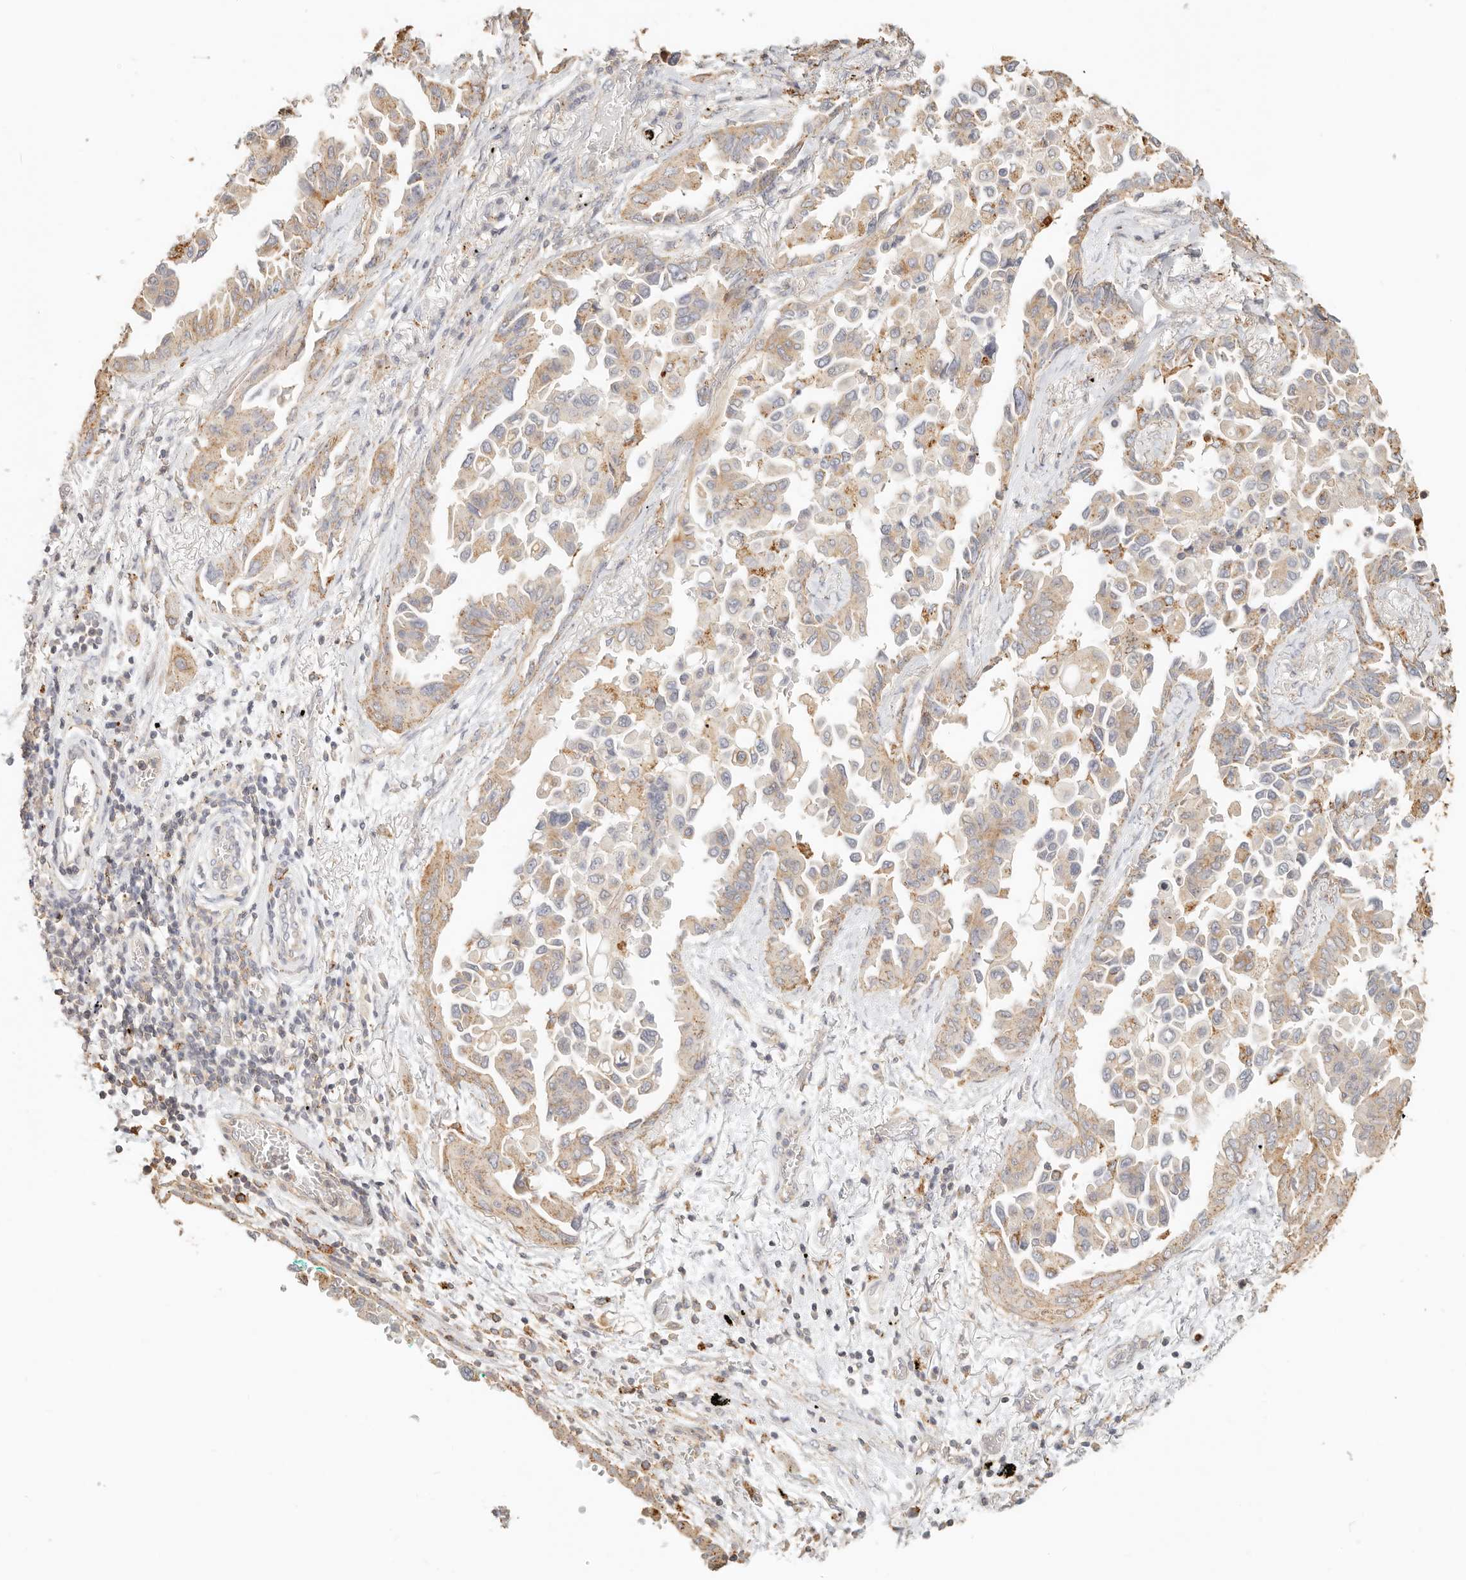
{"staining": {"intensity": "weak", "quantity": "25%-75%", "location": "cytoplasmic/membranous"}, "tissue": "lung cancer", "cell_type": "Tumor cells", "image_type": "cancer", "snomed": [{"axis": "morphology", "description": "Adenocarcinoma, NOS"}, {"axis": "topography", "description": "Lung"}], "caption": "Adenocarcinoma (lung) tissue demonstrates weak cytoplasmic/membranous positivity in approximately 25%-75% of tumor cells, visualized by immunohistochemistry.", "gene": "CNMD", "patient": {"sex": "female", "age": 67}}